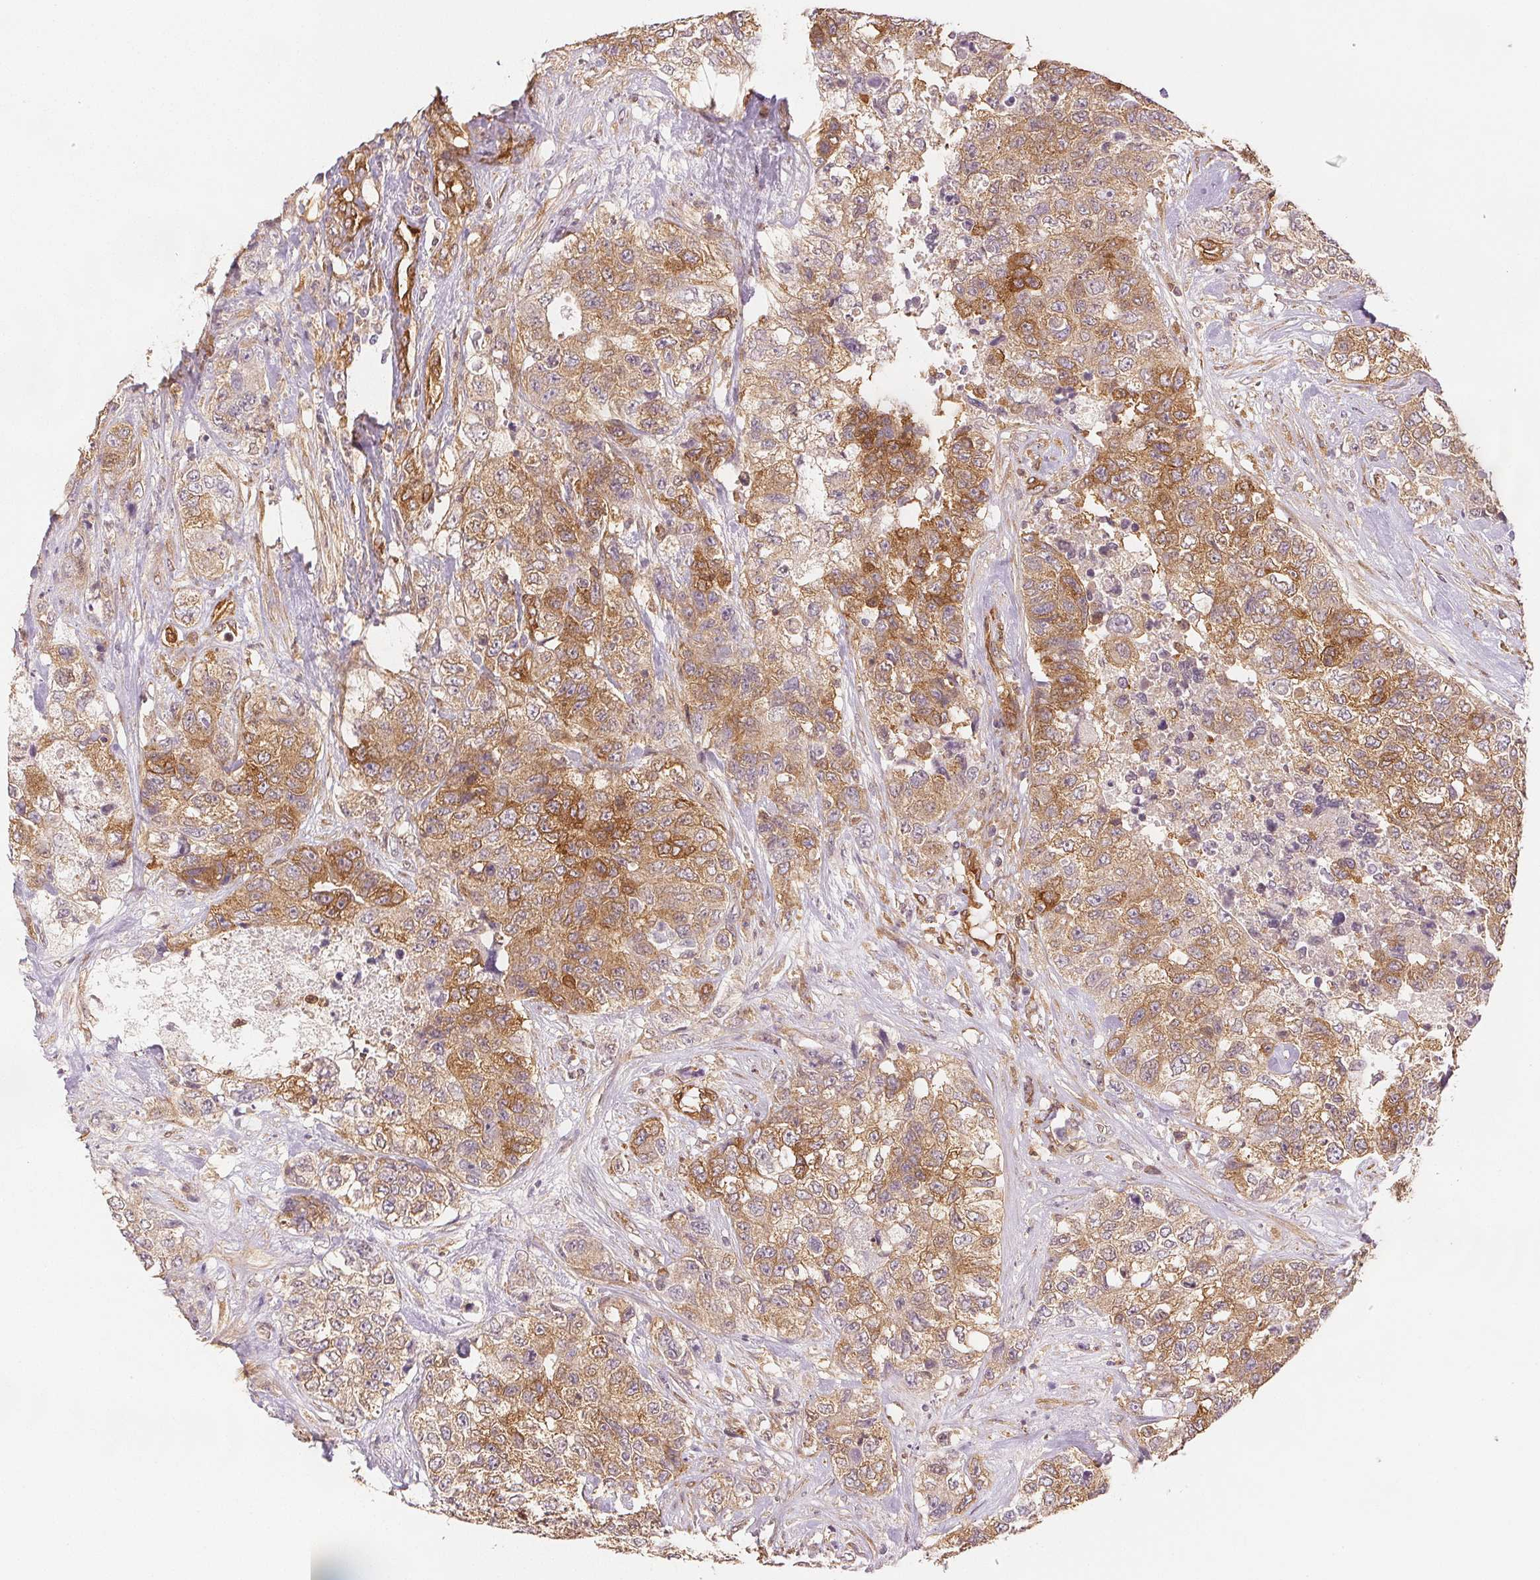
{"staining": {"intensity": "moderate", "quantity": ">75%", "location": "cytoplasmic/membranous"}, "tissue": "urothelial cancer", "cell_type": "Tumor cells", "image_type": "cancer", "snomed": [{"axis": "morphology", "description": "Urothelial carcinoma, High grade"}, {"axis": "topography", "description": "Urinary bladder"}], "caption": "DAB immunohistochemical staining of human urothelial cancer displays moderate cytoplasmic/membranous protein expression in about >75% of tumor cells.", "gene": "DIAPH2", "patient": {"sex": "female", "age": 78}}